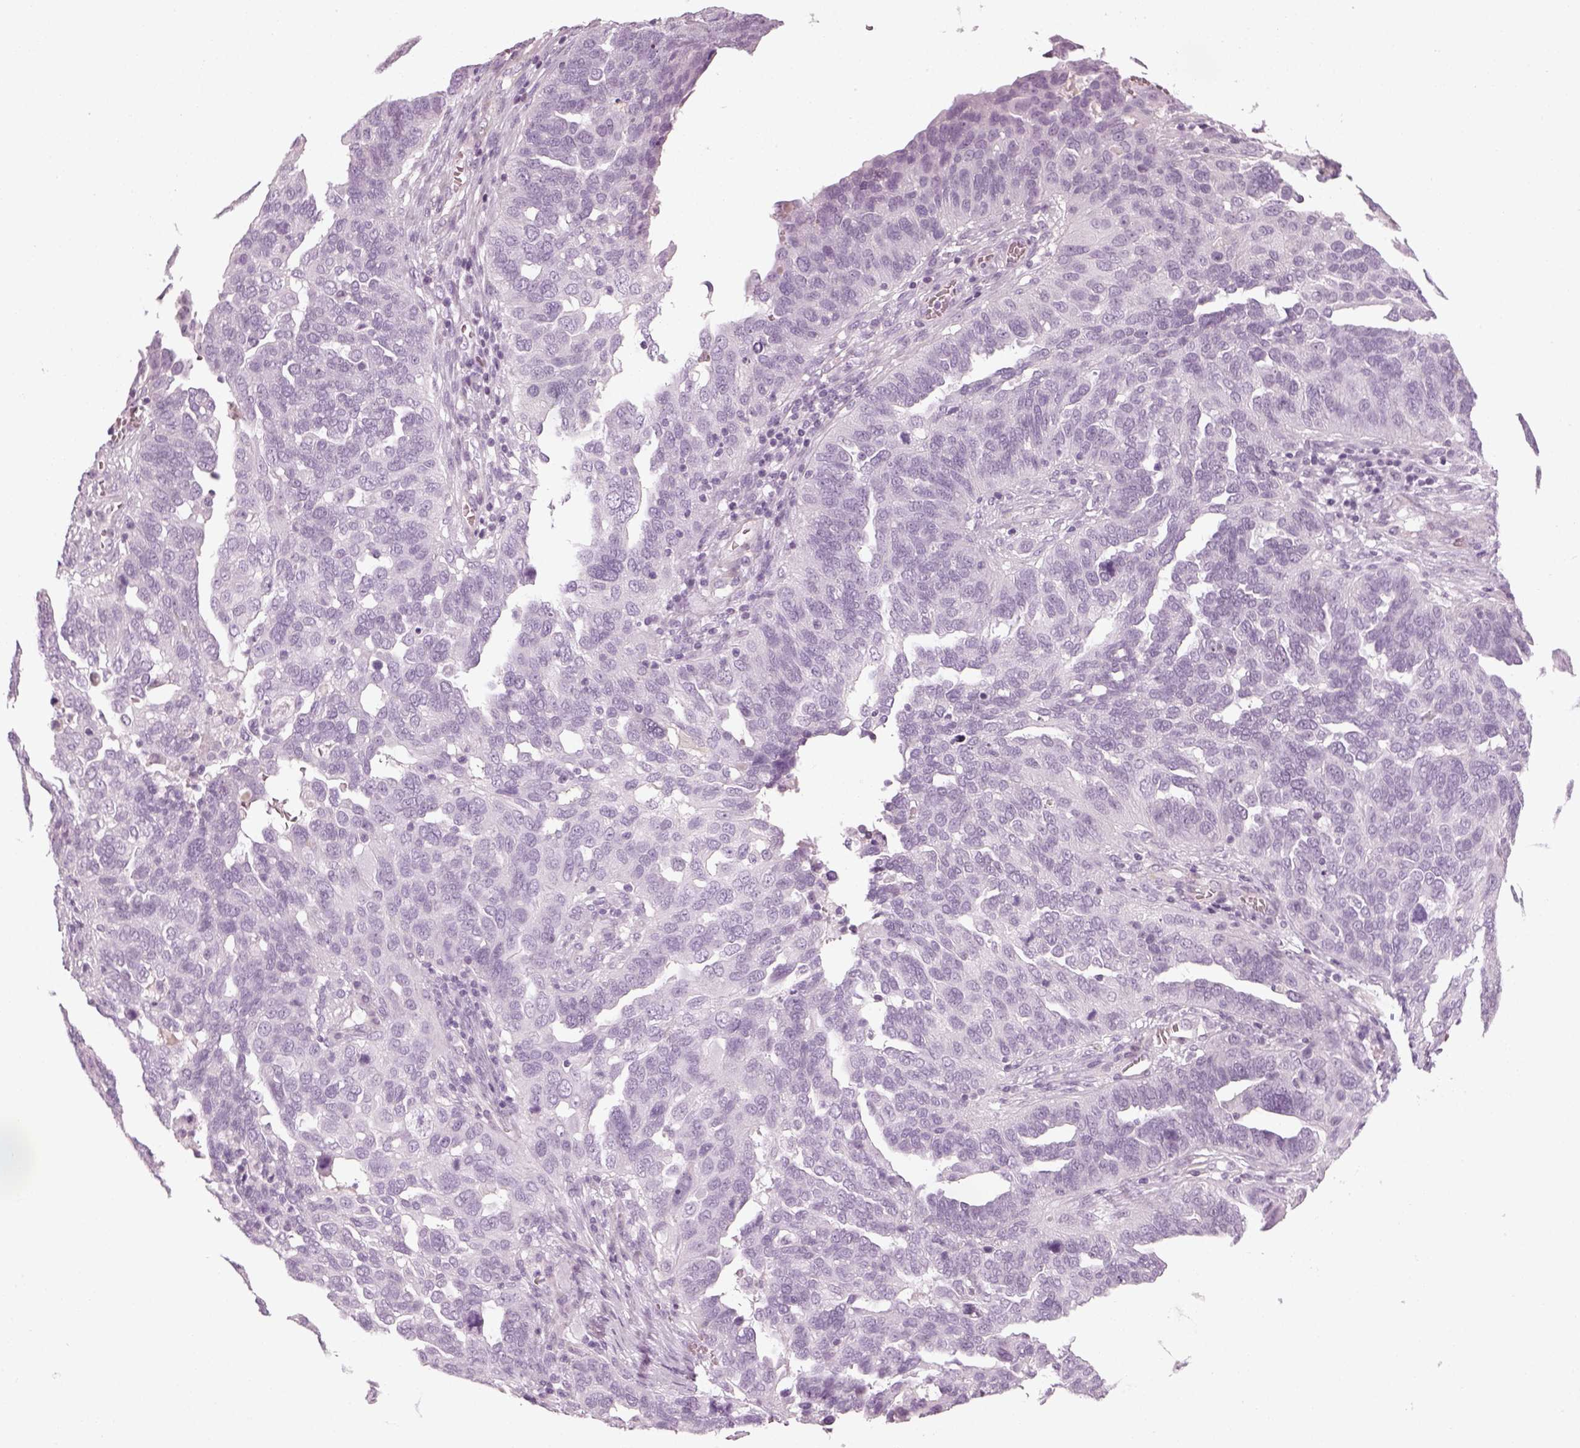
{"staining": {"intensity": "negative", "quantity": "none", "location": "none"}, "tissue": "ovarian cancer", "cell_type": "Tumor cells", "image_type": "cancer", "snomed": [{"axis": "morphology", "description": "Carcinoma, endometroid"}, {"axis": "topography", "description": "Soft tissue"}, {"axis": "topography", "description": "Ovary"}], "caption": "An immunohistochemistry (IHC) micrograph of ovarian endometroid carcinoma is shown. There is no staining in tumor cells of ovarian endometroid carcinoma. (Brightfield microscopy of DAB (3,3'-diaminobenzidine) immunohistochemistry (IHC) at high magnification).", "gene": "GAS2L2", "patient": {"sex": "female", "age": 52}}